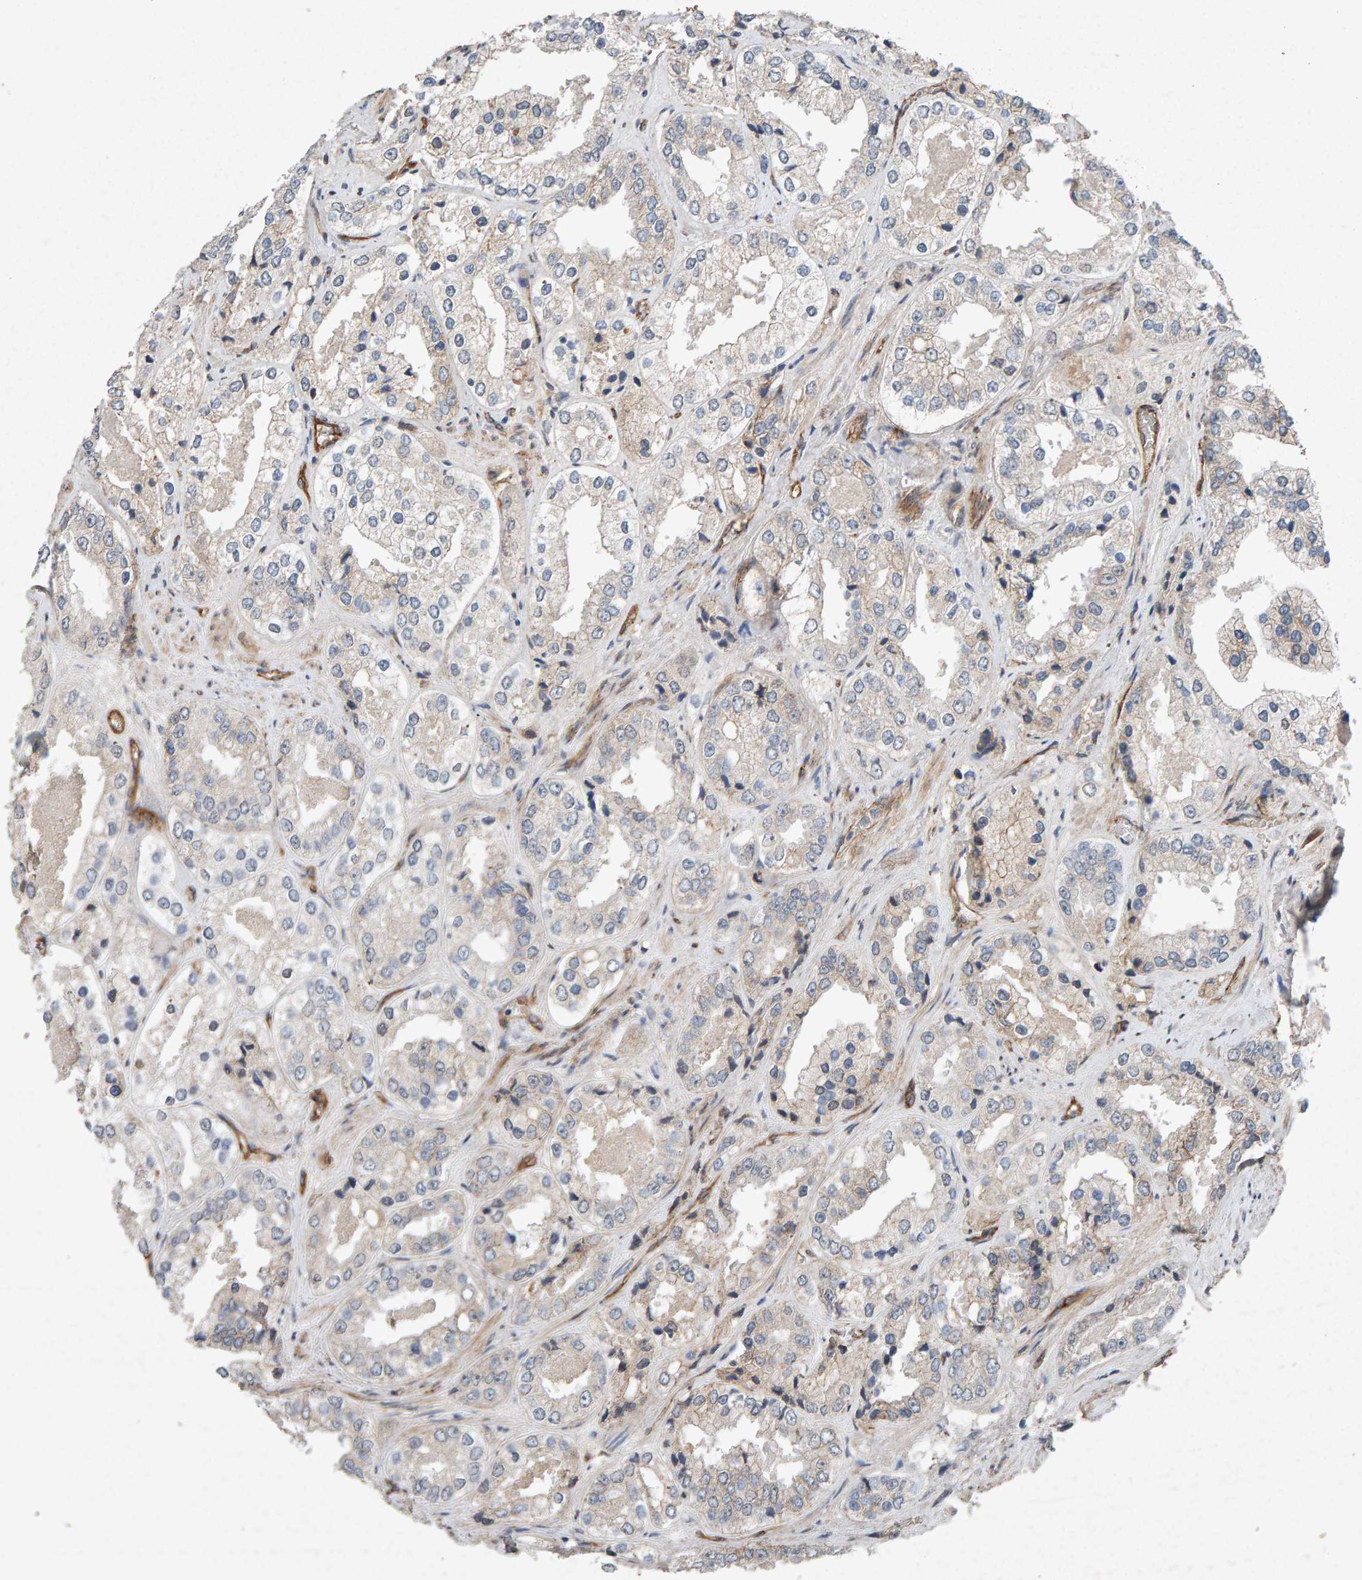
{"staining": {"intensity": "weak", "quantity": "<25%", "location": "cytoplasmic/membranous"}, "tissue": "prostate cancer", "cell_type": "Tumor cells", "image_type": "cancer", "snomed": [{"axis": "morphology", "description": "Adenocarcinoma, High grade"}, {"axis": "topography", "description": "Prostate"}], "caption": "IHC micrograph of prostate high-grade adenocarcinoma stained for a protein (brown), which demonstrates no positivity in tumor cells.", "gene": "PTPRM", "patient": {"sex": "male", "age": 61}}